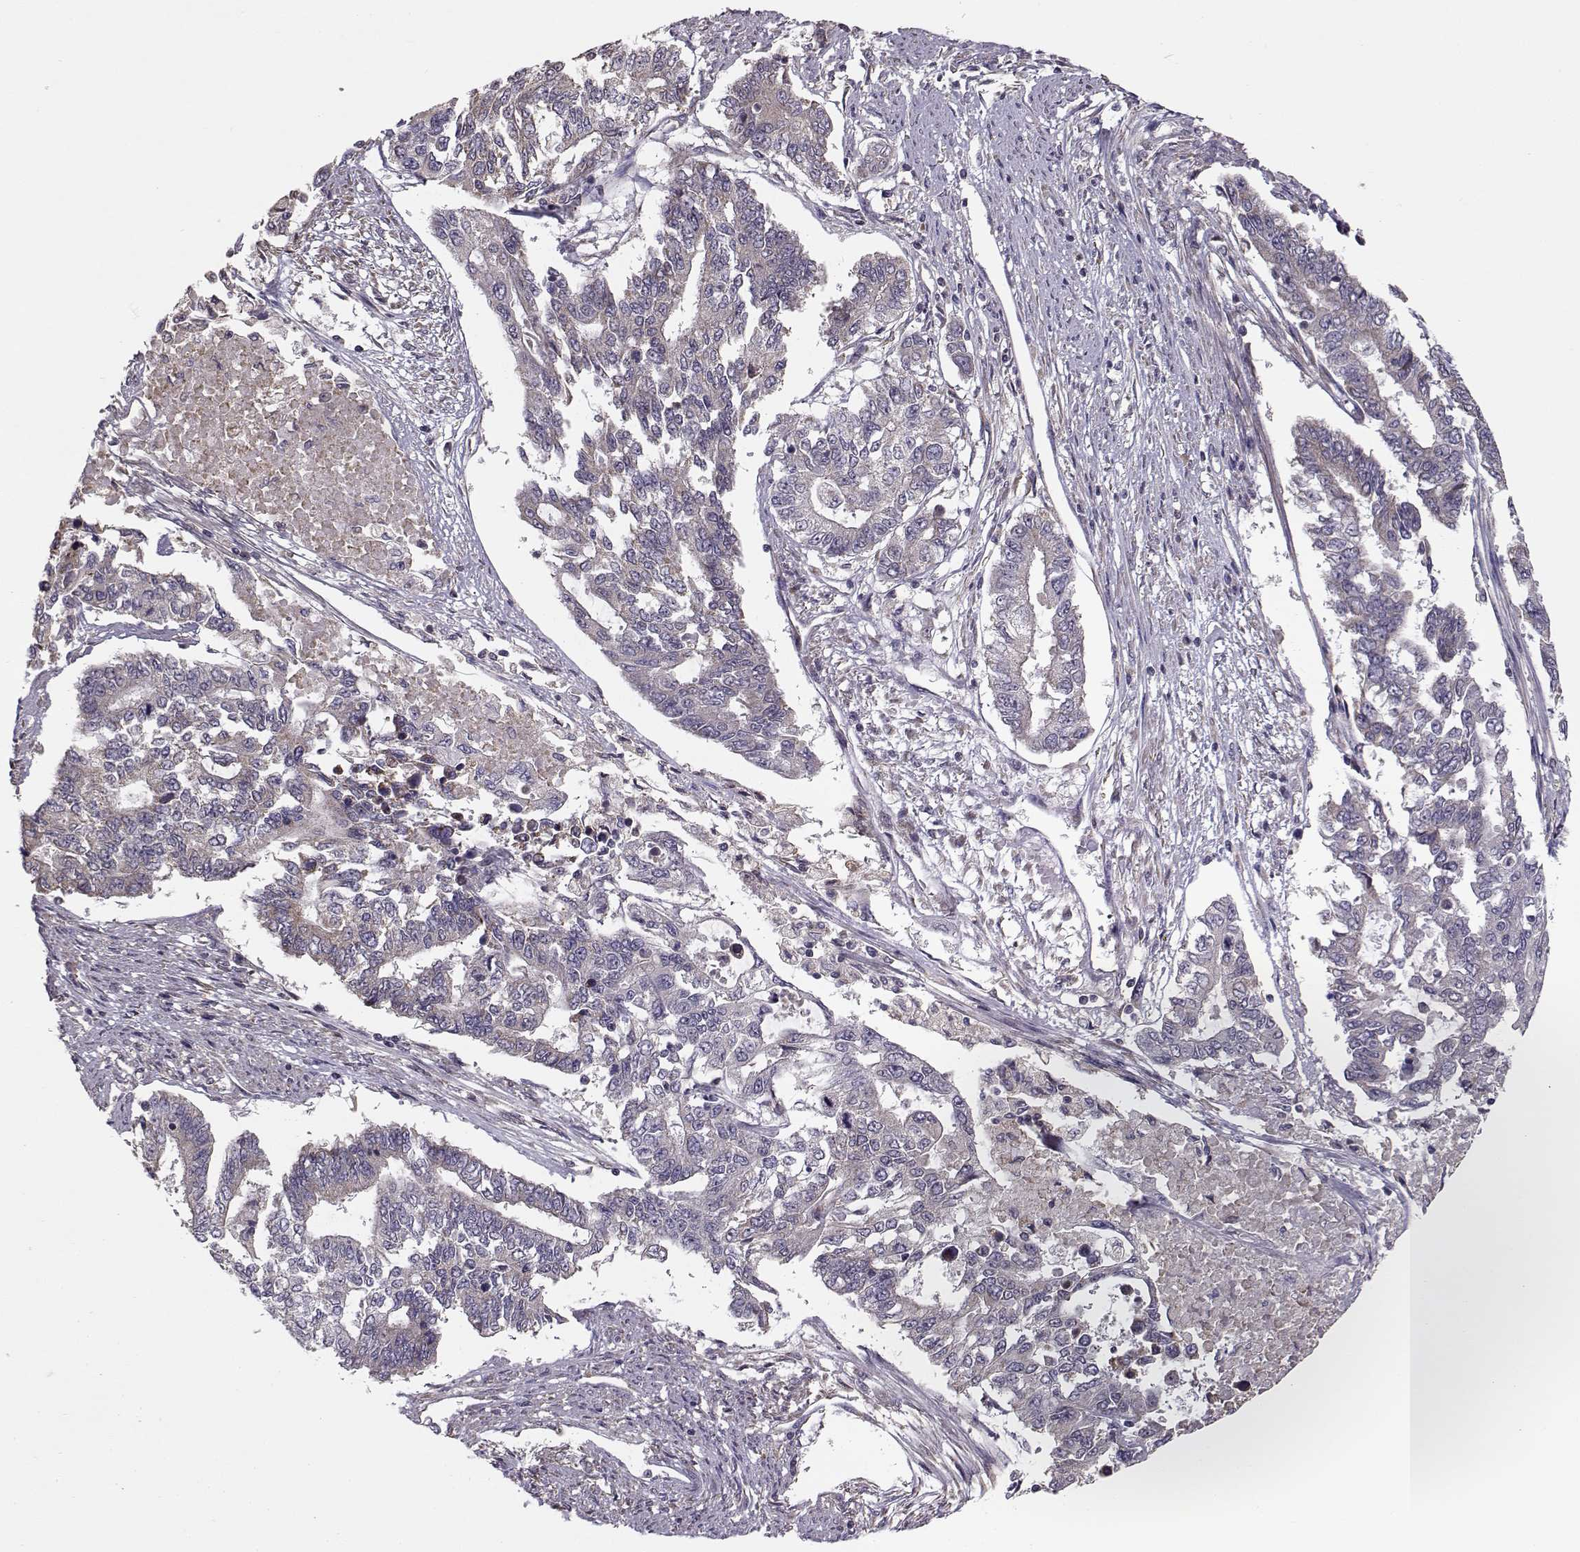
{"staining": {"intensity": "negative", "quantity": "none", "location": "none"}, "tissue": "endometrial cancer", "cell_type": "Tumor cells", "image_type": "cancer", "snomed": [{"axis": "morphology", "description": "Adenocarcinoma, NOS"}, {"axis": "topography", "description": "Uterus"}], "caption": "An image of human endometrial cancer is negative for staining in tumor cells. (Stains: DAB (3,3'-diaminobenzidine) IHC with hematoxylin counter stain, Microscopy: brightfield microscopy at high magnification).", "gene": "ENTPD8", "patient": {"sex": "female", "age": 59}}